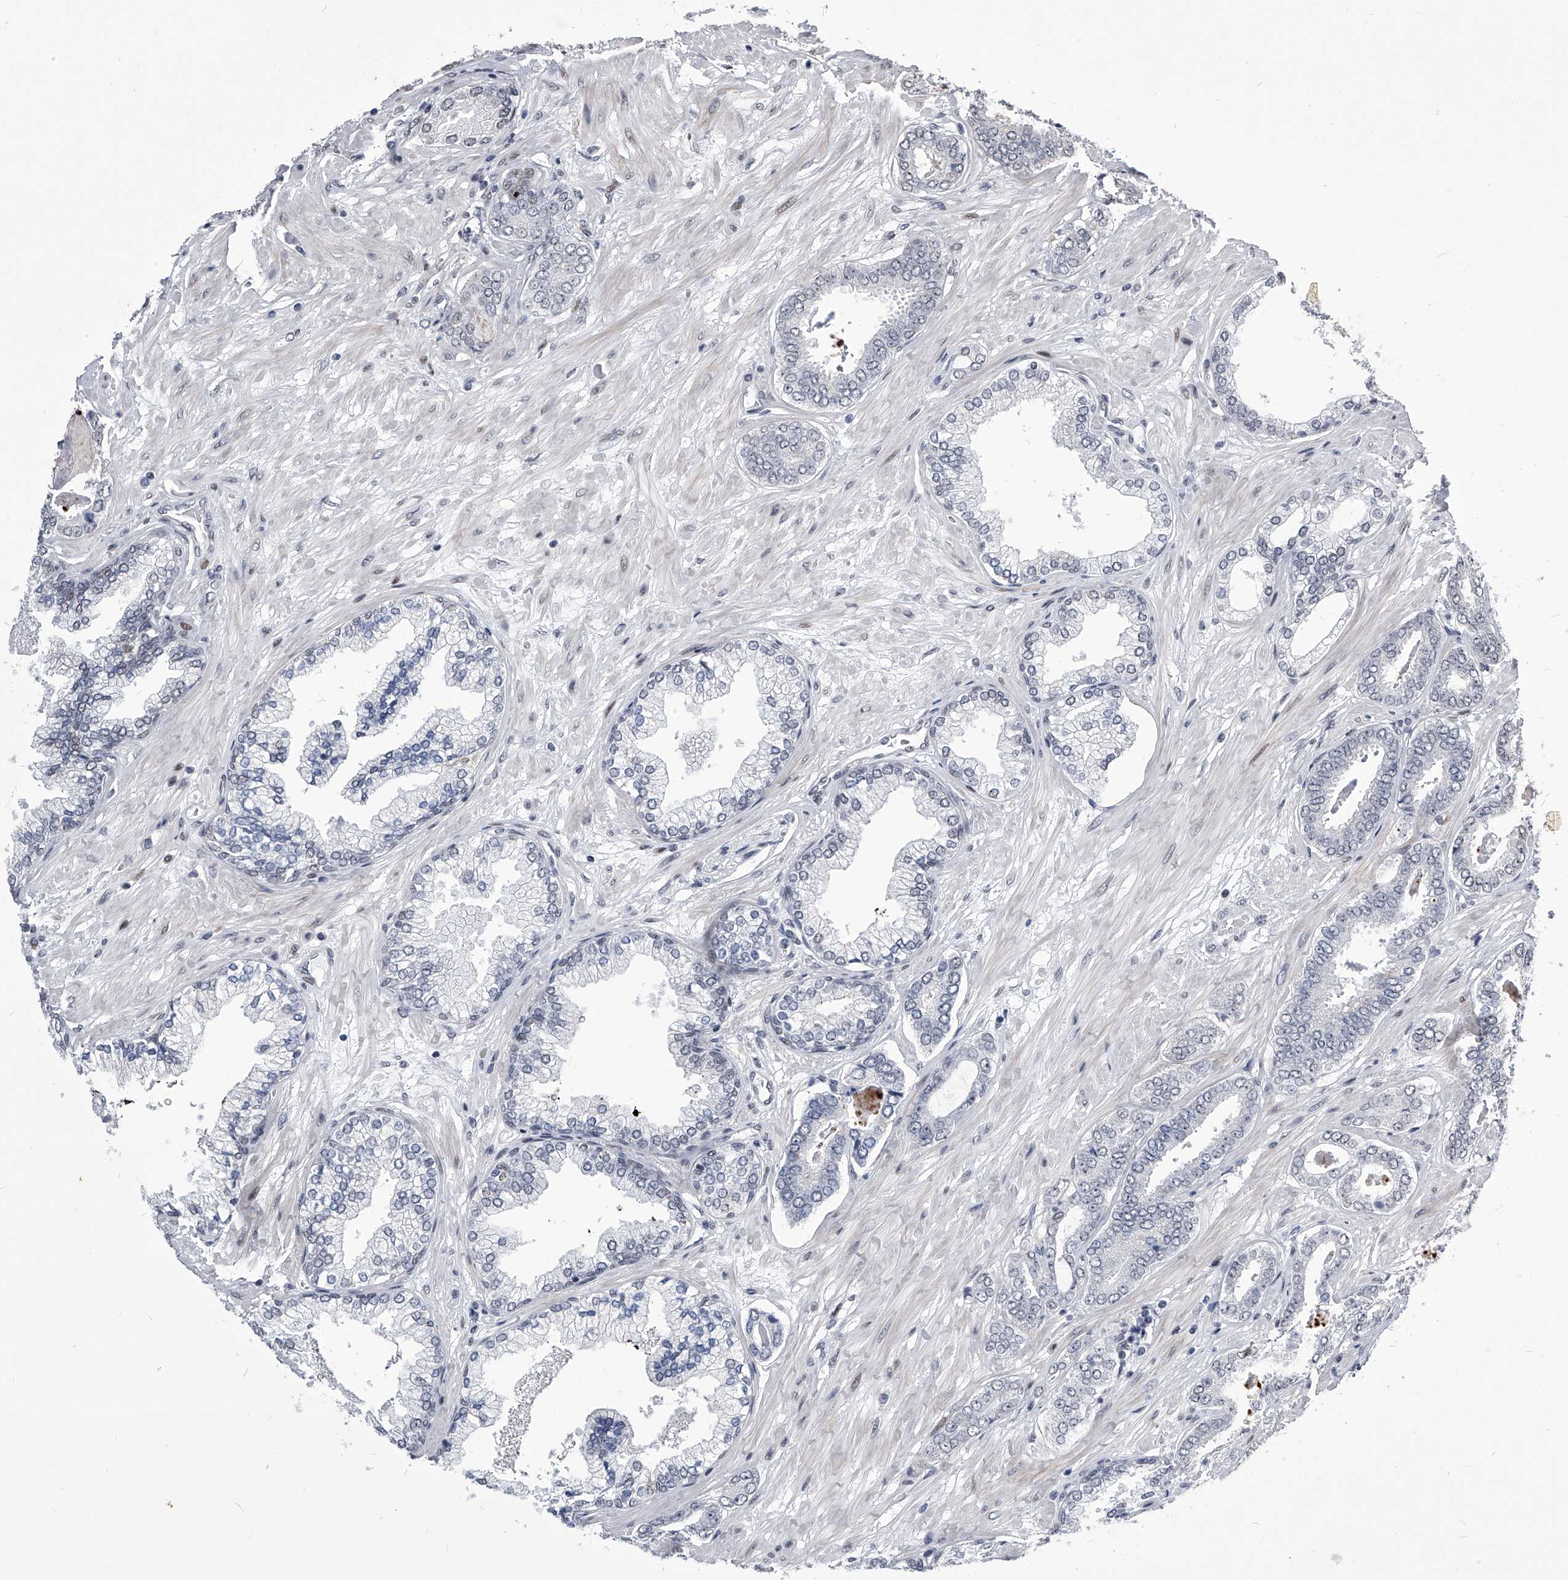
{"staining": {"intensity": "negative", "quantity": "none", "location": "none"}, "tissue": "prostate cancer", "cell_type": "Tumor cells", "image_type": "cancer", "snomed": [{"axis": "morphology", "description": "Adenocarcinoma, Low grade"}, {"axis": "topography", "description": "Prostate"}], "caption": "Immunohistochemical staining of prostate adenocarcinoma (low-grade) displays no significant expression in tumor cells.", "gene": "CMTR1", "patient": {"sex": "male", "age": 71}}